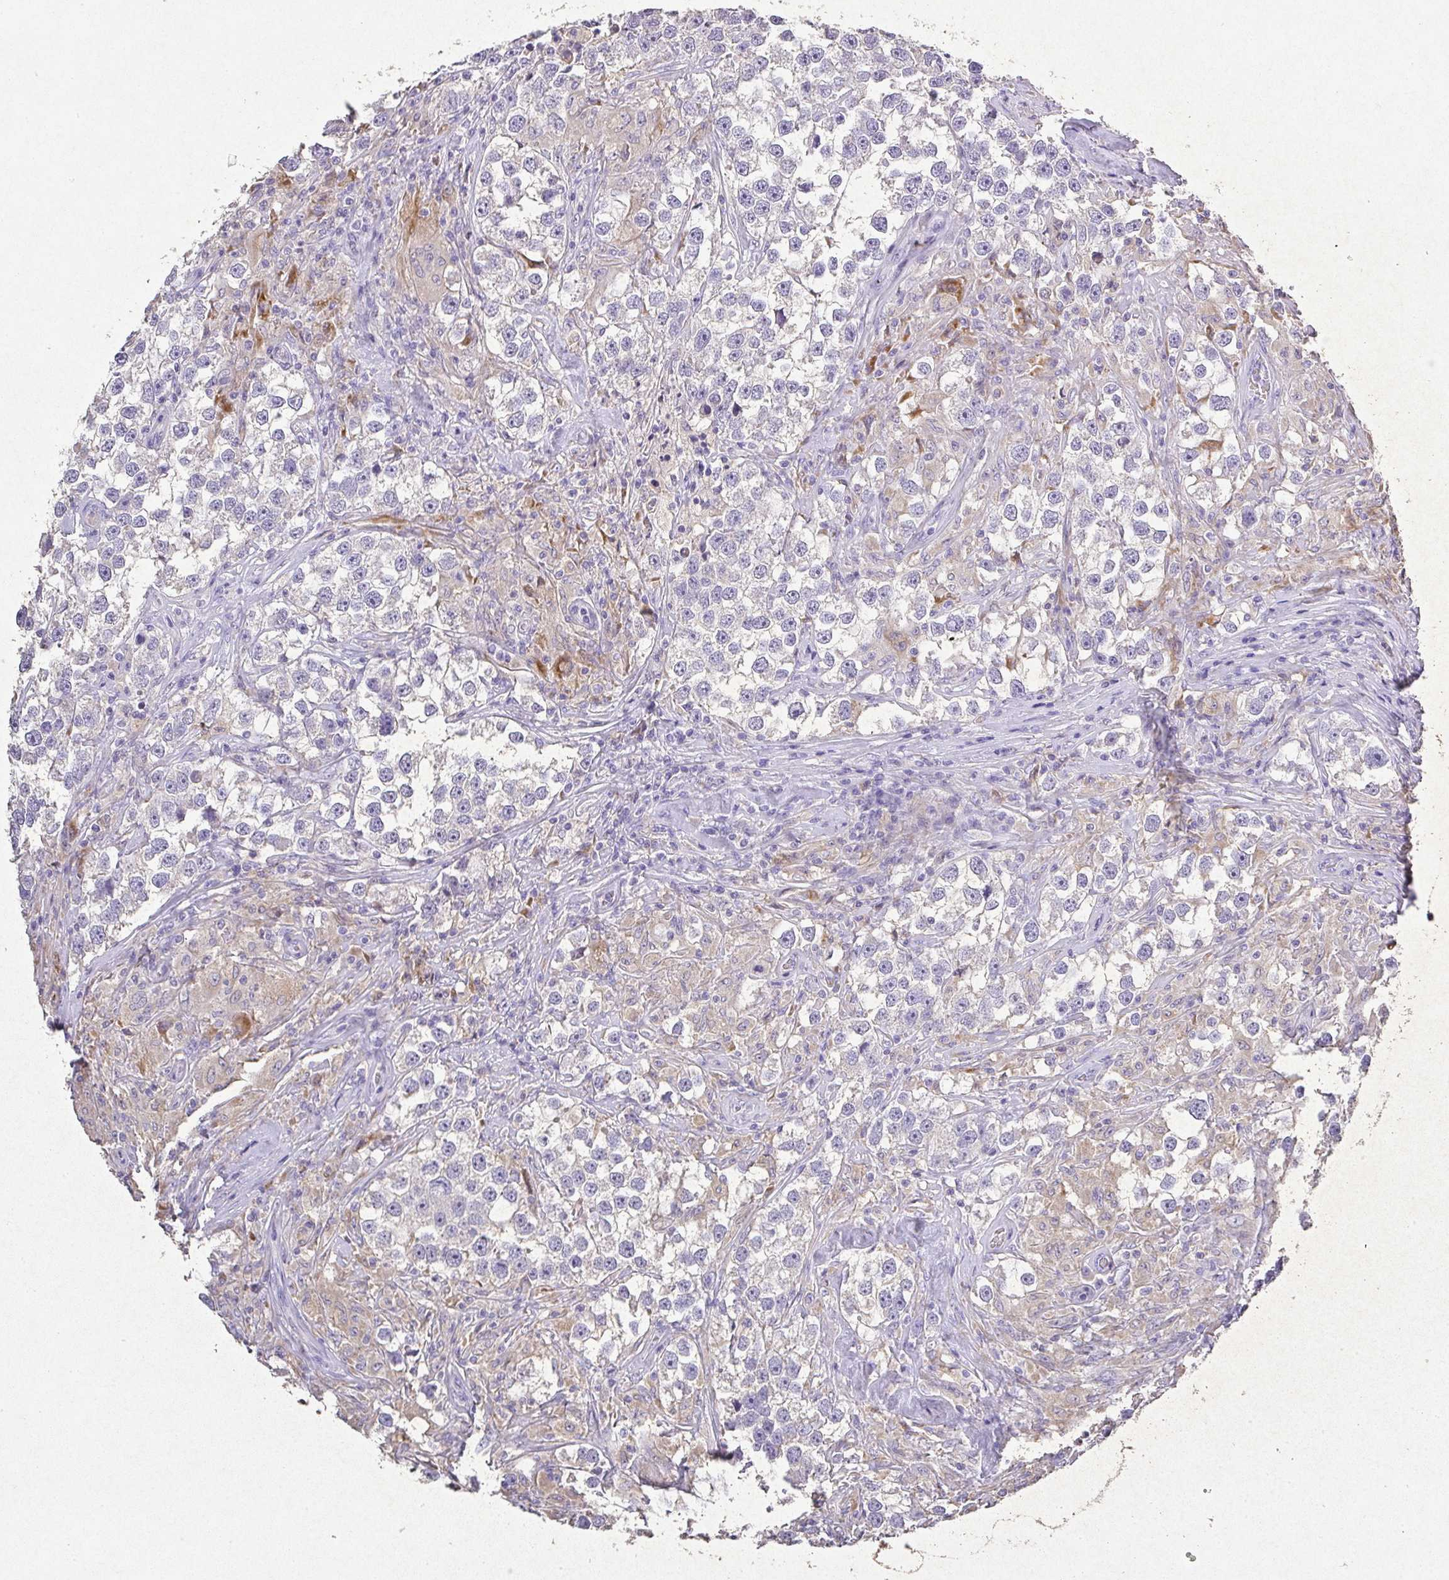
{"staining": {"intensity": "negative", "quantity": "none", "location": "none"}, "tissue": "testis cancer", "cell_type": "Tumor cells", "image_type": "cancer", "snomed": [{"axis": "morphology", "description": "Seminoma, NOS"}, {"axis": "topography", "description": "Testis"}], "caption": "Immunohistochemistry (IHC) image of human testis cancer stained for a protein (brown), which shows no staining in tumor cells.", "gene": "RPS2", "patient": {"sex": "male", "age": 46}}